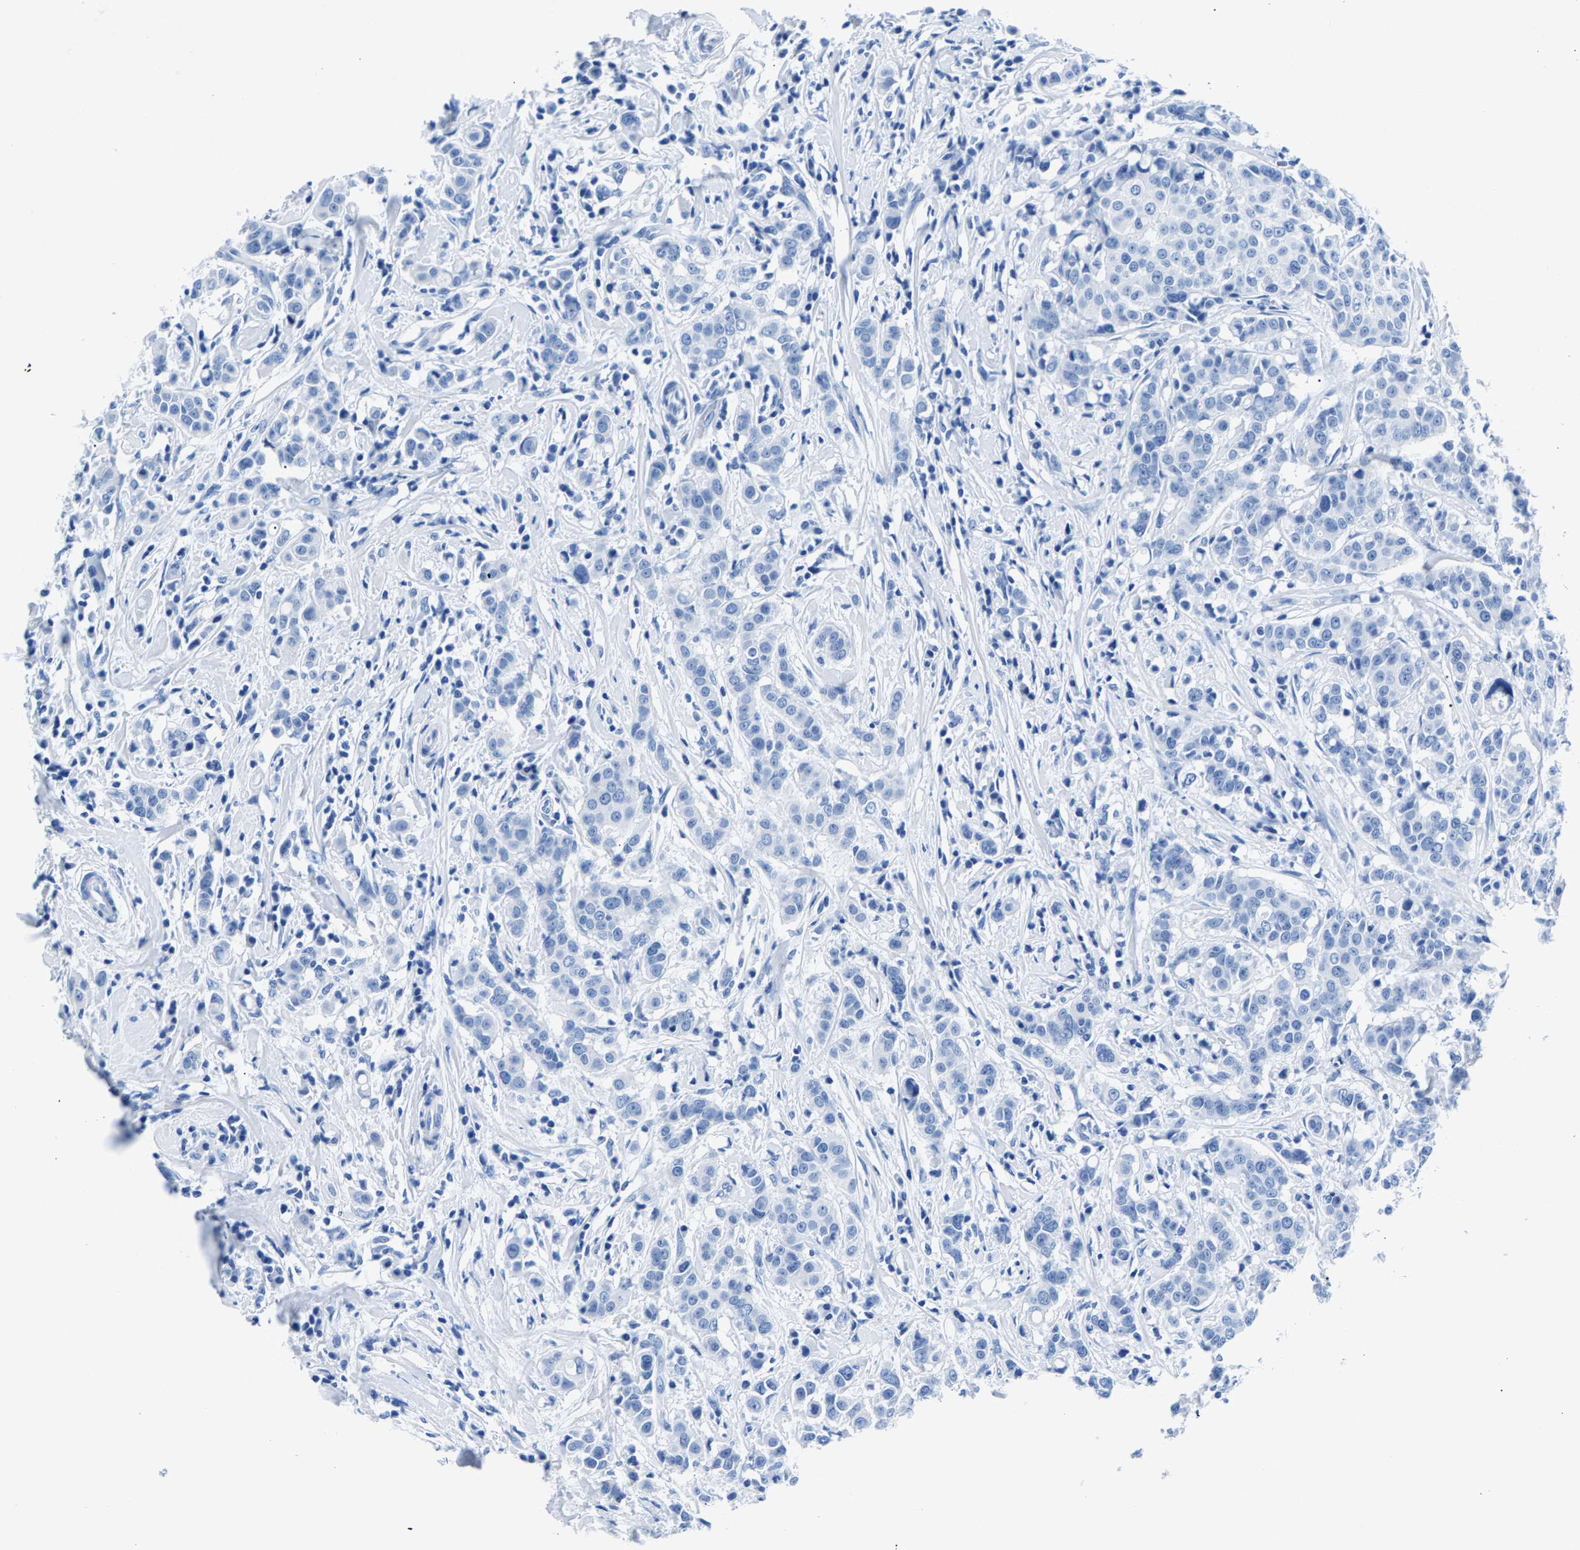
{"staining": {"intensity": "negative", "quantity": "none", "location": "none"}, "tissue": "breast cancer", "cell_type": "Tumor cells", "image_type": "cancer", "snomed": [{"axis": "morphology", "description": "Duct carcinoma"}, {"axis": "topography", "description": "Breast"}], "caption": "Tumor cells show no significant protein positivity in breast cancer (infiltrating ductal carcinoma). (DAB IHC with hematoxylin counter stain).", "gene": "CPS1", "patient": {"sex": "female", "age": 27}}